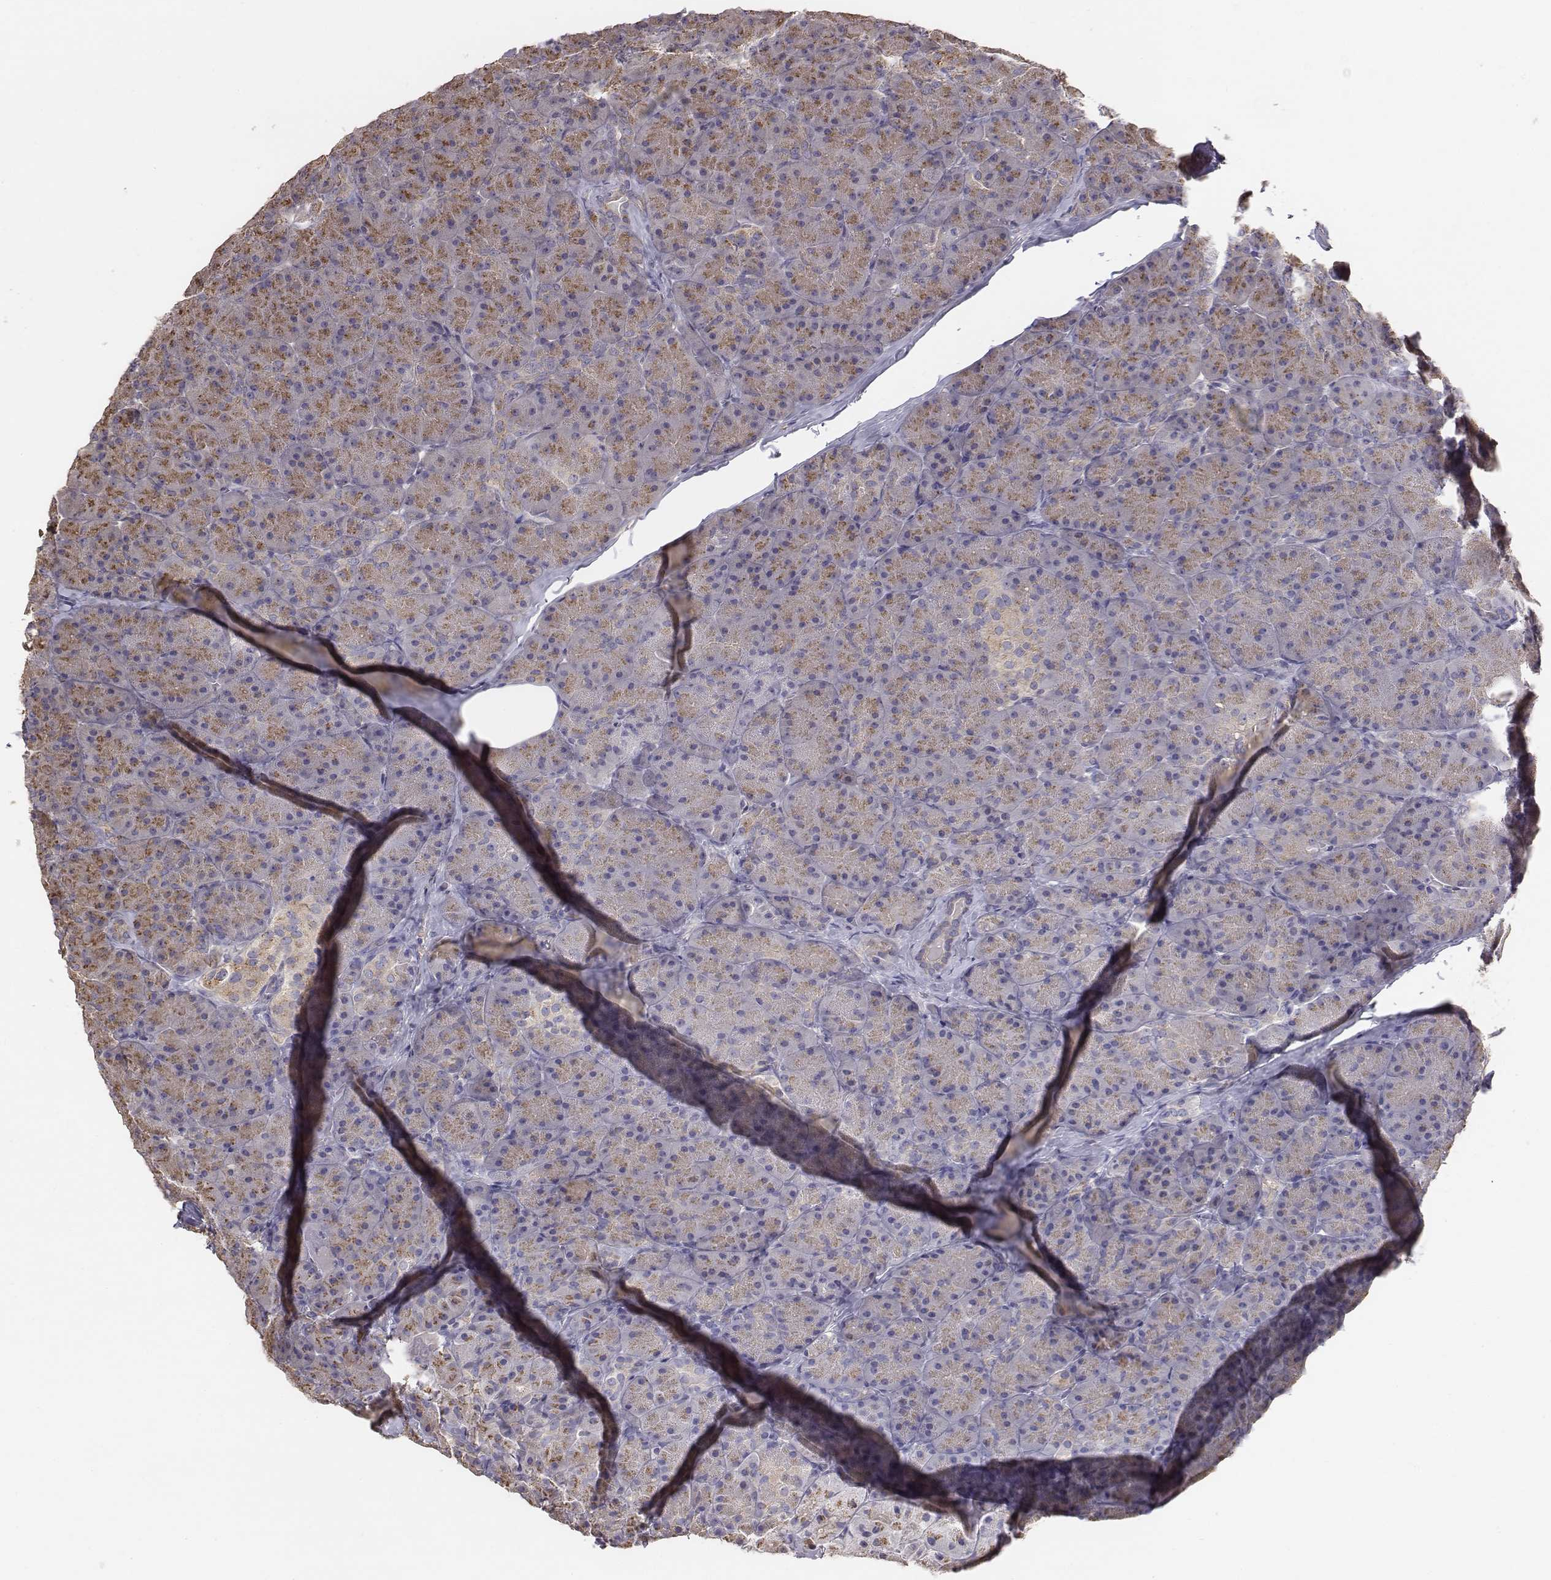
{"staining": {"intensity": "moderate", "quantity": ">75%", "location": "cytoplasmic/membranous"}, "tissue": "pancreas", "cell_type": "Exocrine glandular cells", "image_type": "normal", "snomed": [{"axis": "morphology", "description": "Normal tissue, NOS"}, {"axis": "topography", "description": "Pancreas"}], "caption": "Immunohistochemical staining of unremarkable human pancreas demonstrates medium levels of moderate cytoplasmic/membranous positivity in about >75% of exocrine glandular cells. (DAB = brown stain, brightfield microscopy at high magnification).", "gene": "AP1B1", "patient": {"sex": "male", "age": 57}}